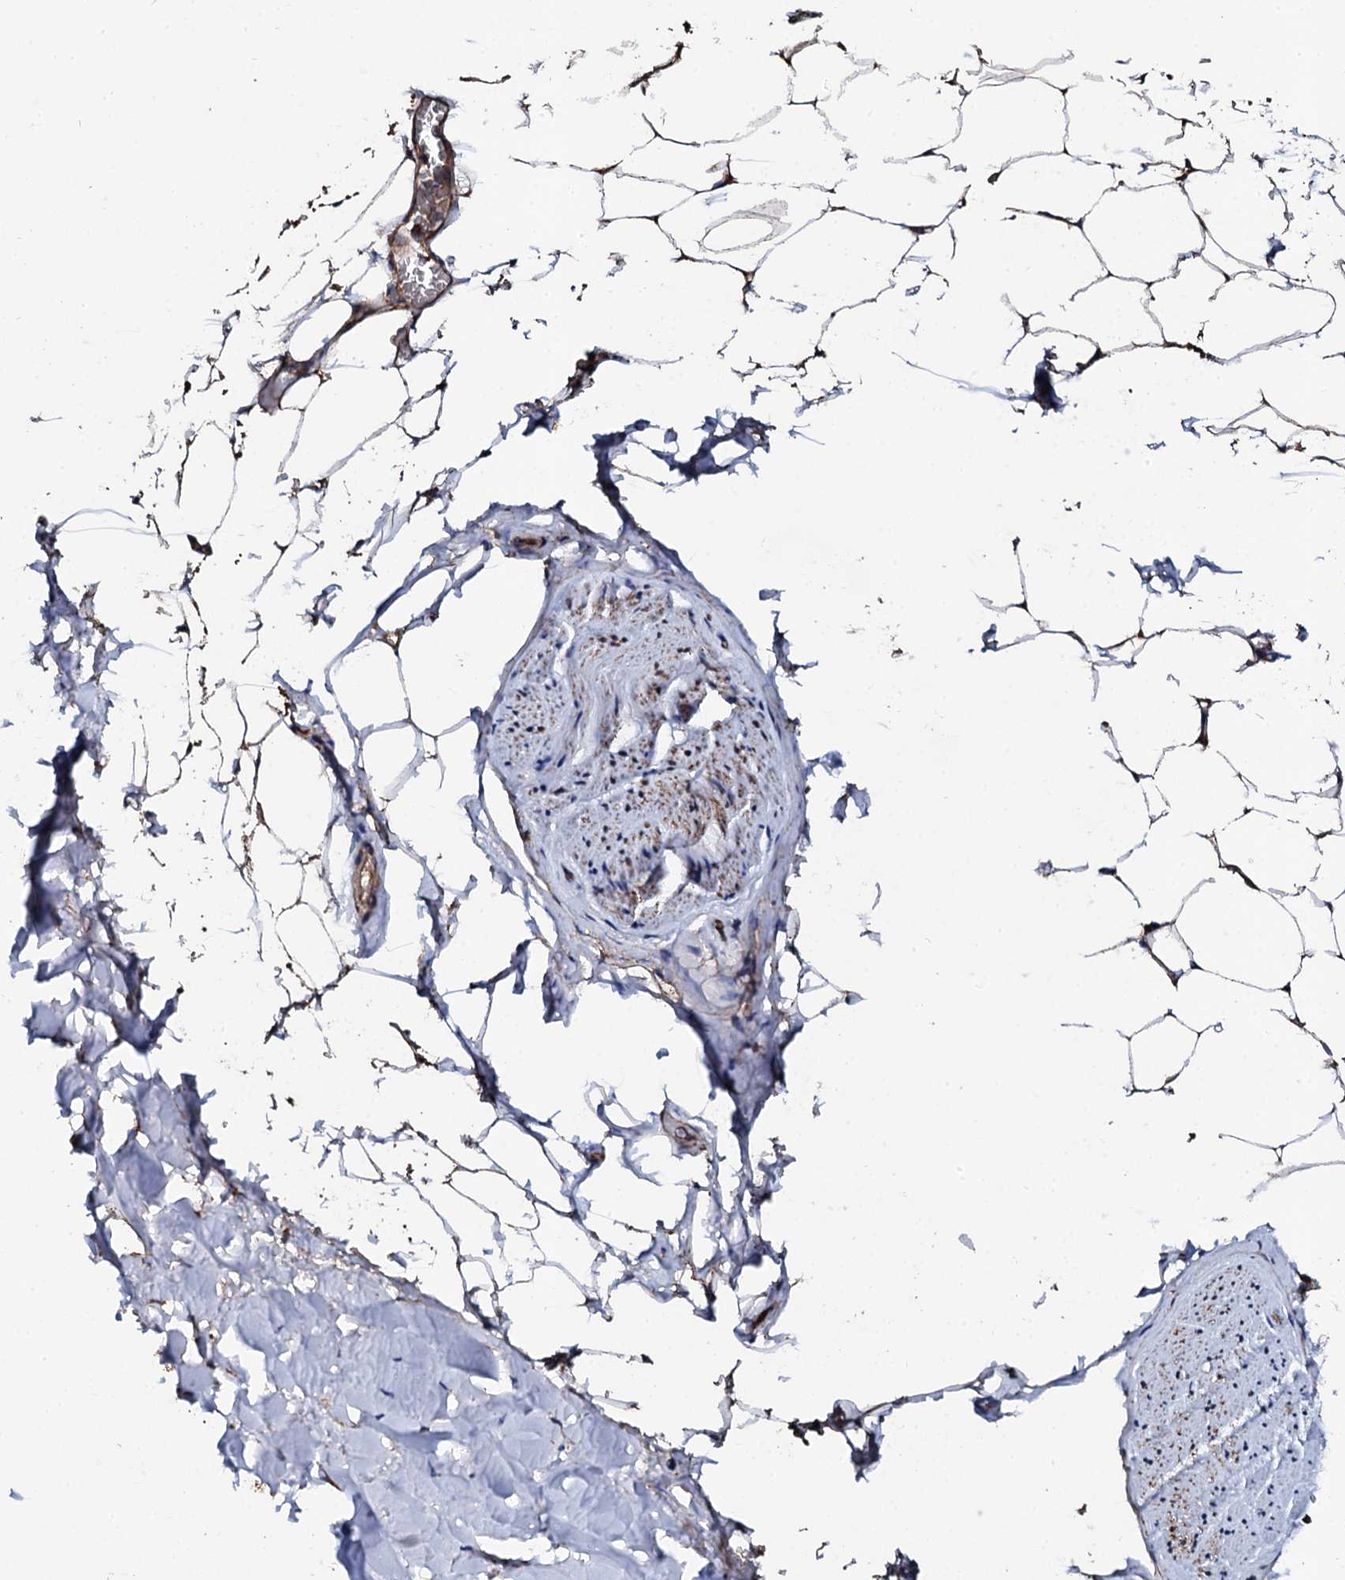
{"staining": {"intensity": "negative", "quantity": "none", "location": "none"}, "tissue": "adipose tissue", "cell_type": "Adipocytes", "image_type": "normal", "snomed": [{"axis": "morphology", "description": "Normal tissue, NOS"}, {"axis": "morphology", "description": "Adenocarcinoma, Low grade"}, {"axis": "topography", "description": "Prostate"}, {"axis": "topography", "description": "Peripheral nerve tissue"}], "caption": "DAB (3,3'-diaminobenzidine) immunohistochemical staining of unremarkable human adipose tissue reveals no significant positivity in adipocytes. (DAB (3,3'-diaminobenzidine) immunohistochemistry (IHC) with hematoxylin counter stain).", "gene": "CKAP5", "patient": {"sex": "male", "age": 63}}